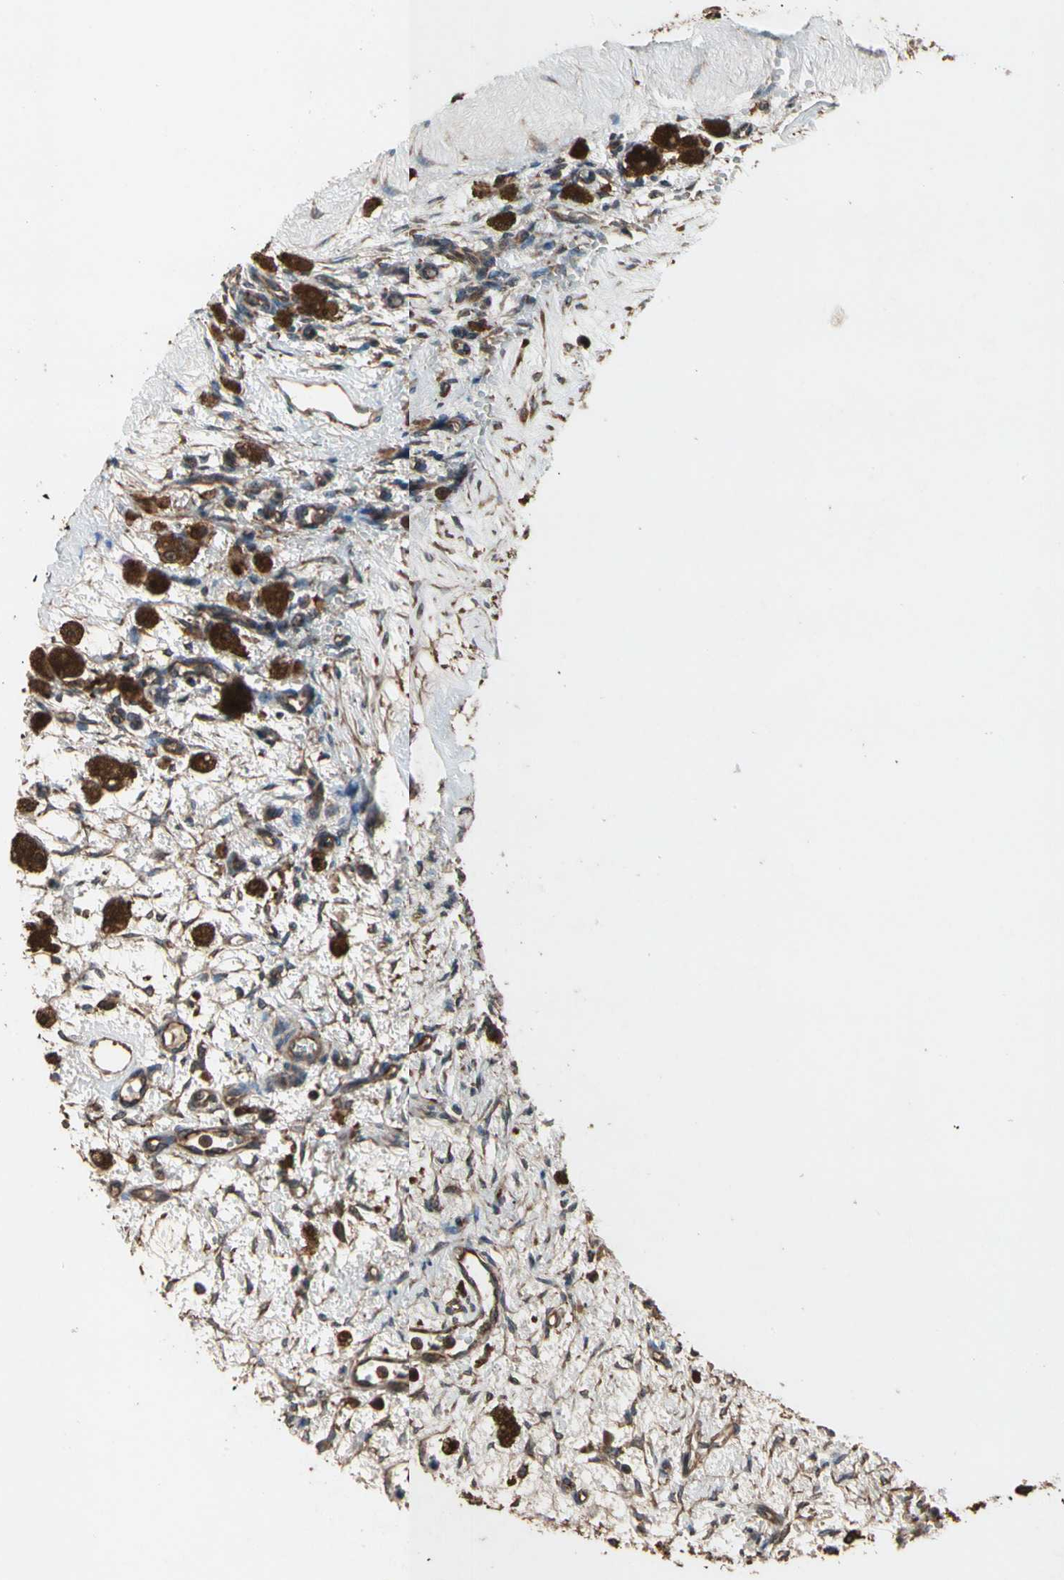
{"staining": {"intensity": "moderate", "quantity": ">75%", "location": "cytoplasmic/membranous"}, "tissue": "ovary", "cell_type": "Ovarian stroma cells", "image_type": "normal", "snomed": [{"axis": "morphology", "description": "Normal tissue, NOS"}, {"axis": "topography", "description": "Ovary"}], "caption": "Brown immunohistochemical staining in unremarkable ovary demonstrates moderate cytoplasmic/membranous staining in about >75% of ovarian stroma cells. (DAB IHC with brightfield microscopy, high magnification).", "gene": "AGBL2", "patient": {"sex": "female", "age": 33}}